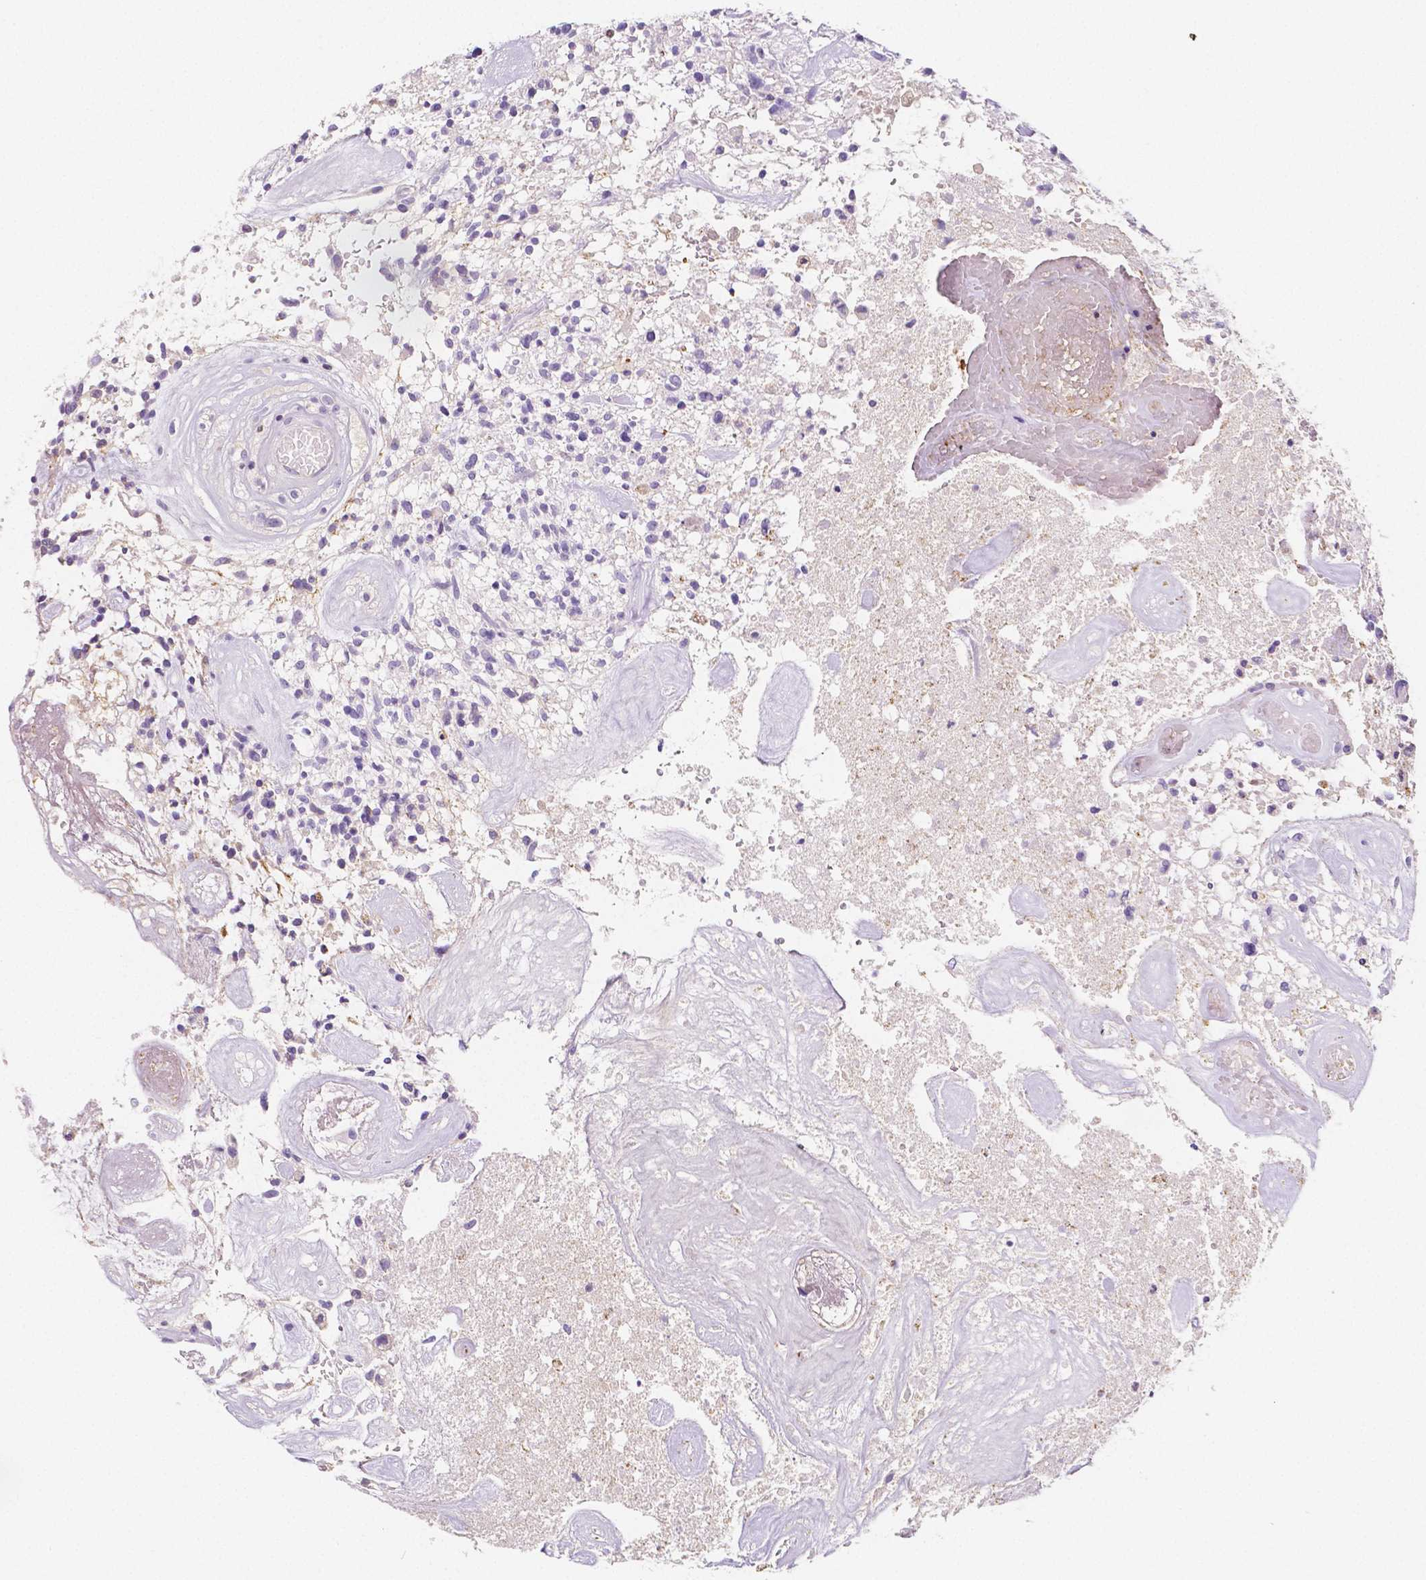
{"staining": {"intensity": "negative", "quantity": "none", "location": "none"}, "tissue": "glioma", "cell_type": "Tumor cells", "image_type": "cancer", "snomed": [{"axis": "morphology", "description": "Glioma, malignant, High grade"}, {"axis": "topography", "description": "Brain"}], "caption": "Glioma was stained to show a protein in brown. There is no significant expression in tumor cells.", "gene": "GABRD", "patient": {"sex": "male", "age": 75}}